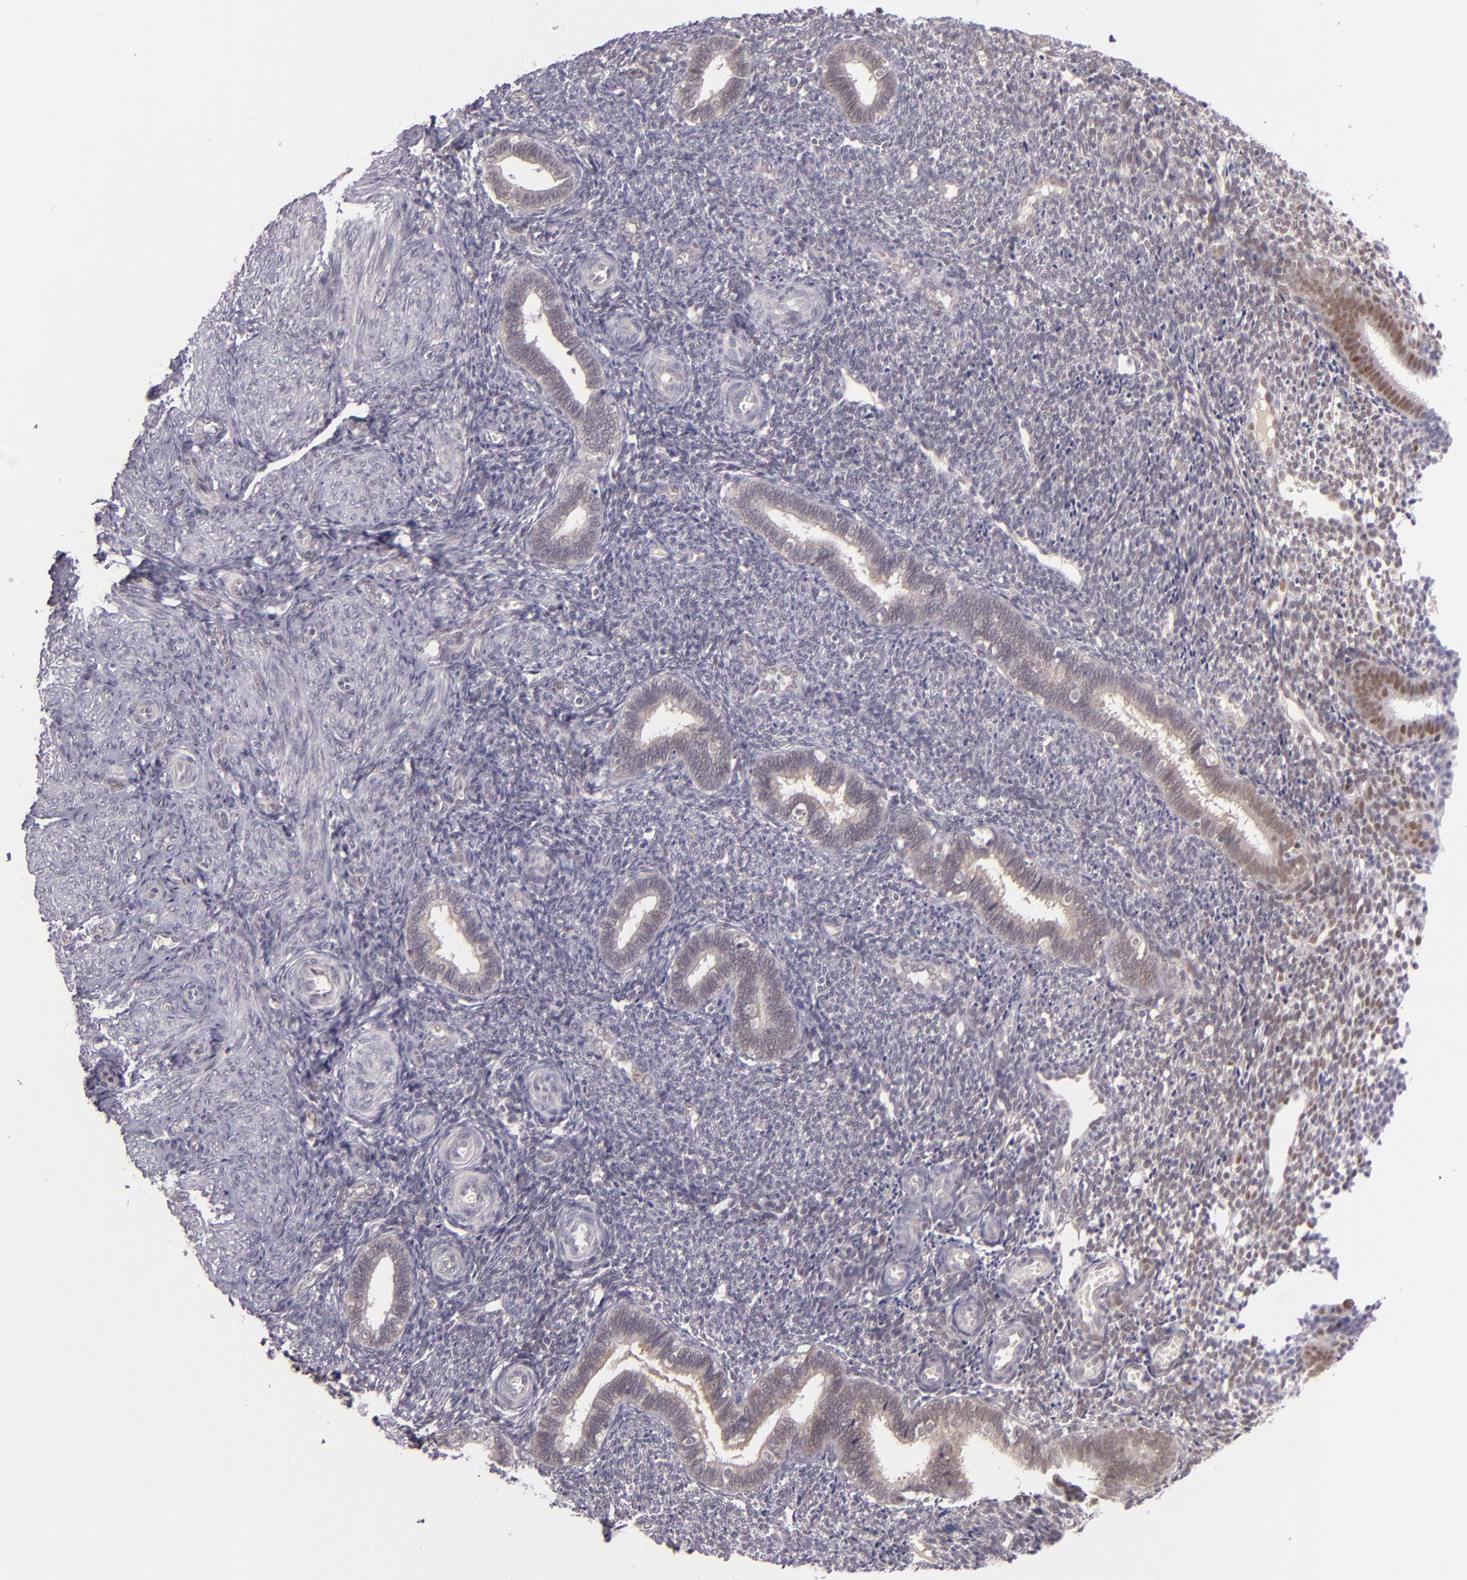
{"staining": {"intensity": "negative", "quantity": "none", "location": "none"}, "tissue": "endometrium", "cell_type": "Cells in endometrial stroma", "image_type": "normal", "snomed": [{"axis": "morphology", "description": "Normal tissue, NOS"}, {"axis": "topography", "description": "Endometrium"}], "caption": "Image shows no significant protein staining in cells in endometrial stroma of unremarkable endometrium.", "gene": "CSE1L", "patient": {"sex": "female", "age": 27}}